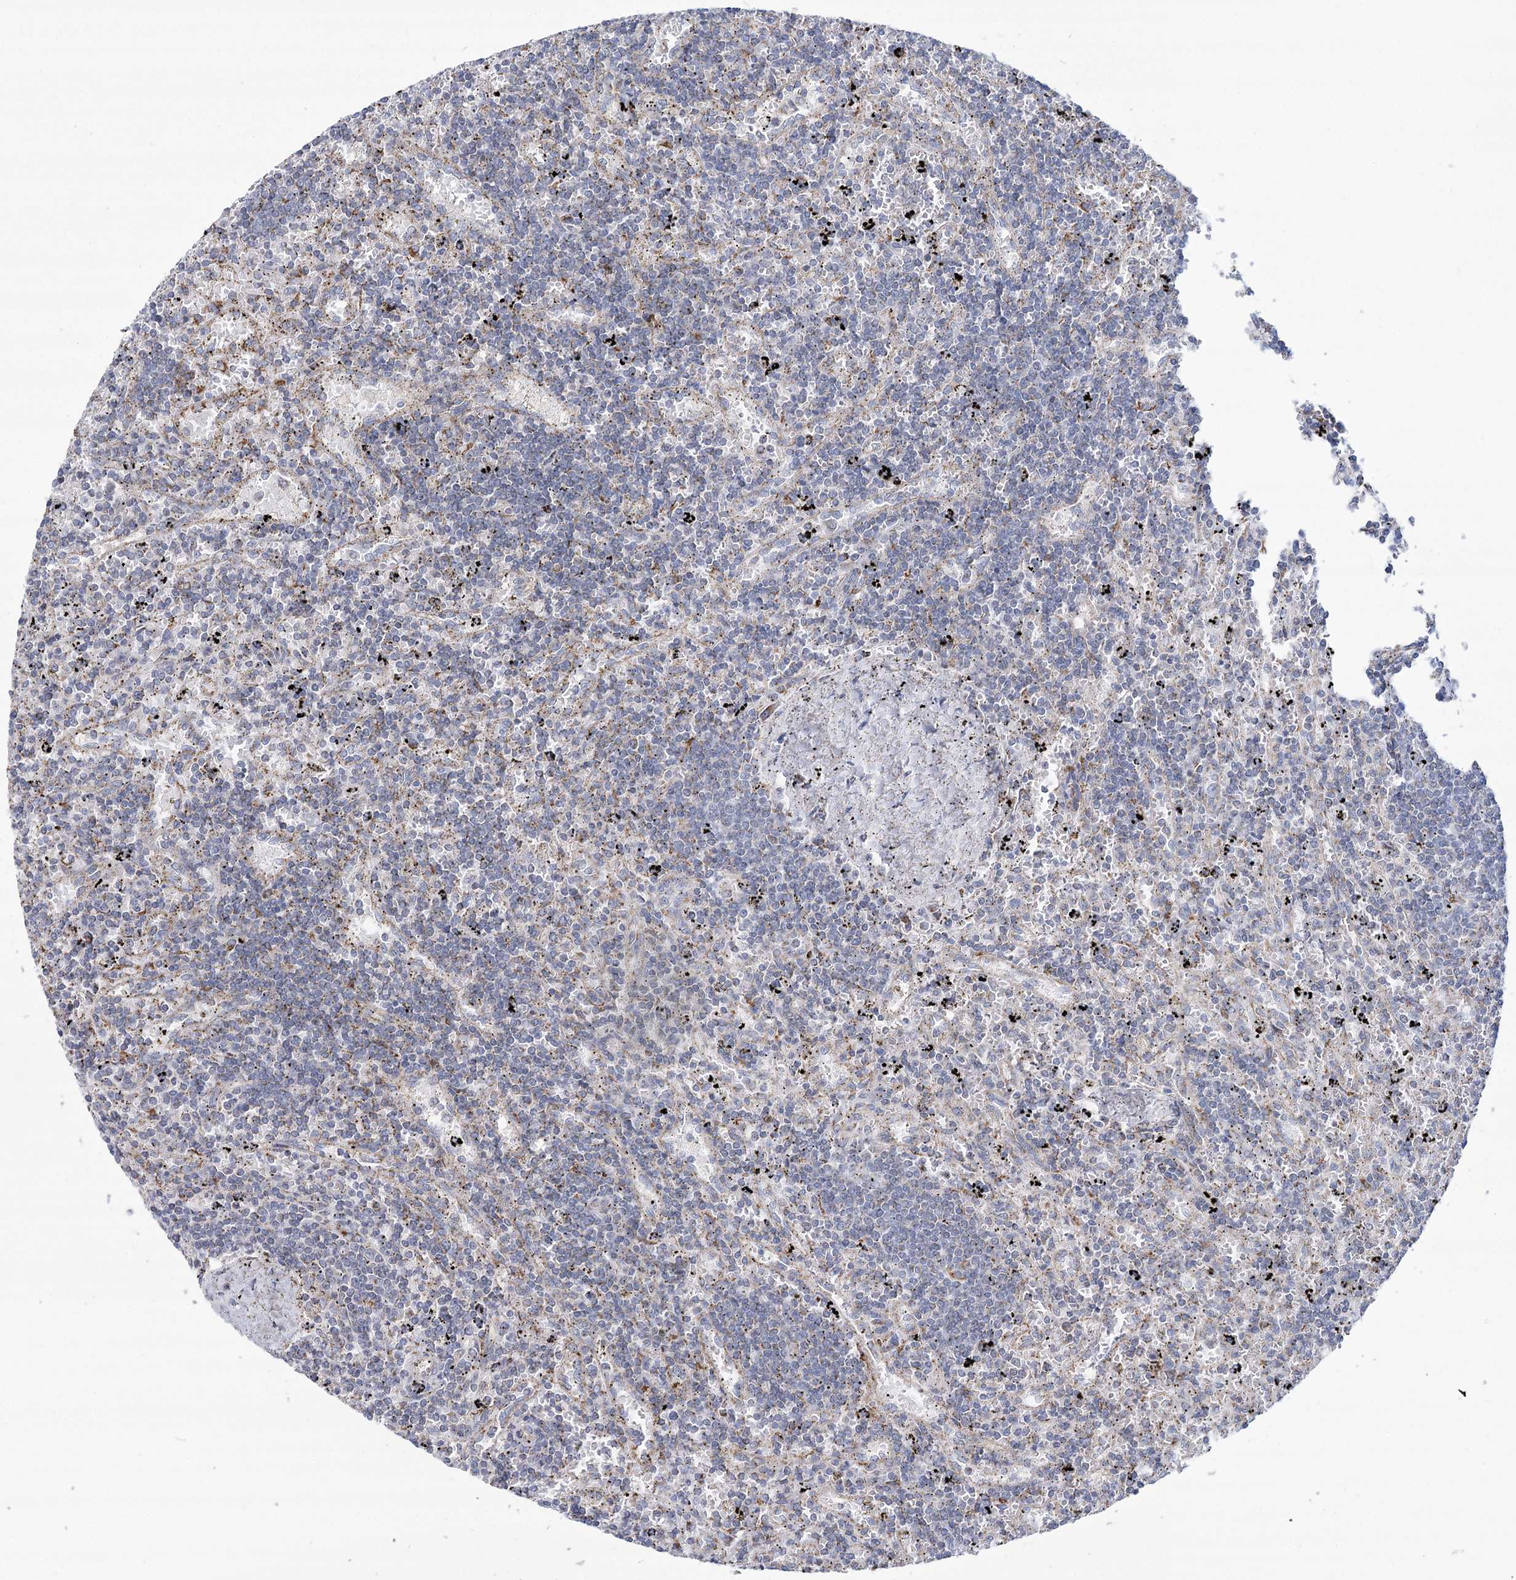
{"staining": {"intensity": "negative", "quantity": "none", "location": "none"}, "tissue": "lymphoma", "cell_type": "Tumor cells", "image_type": "cancer", "snomed": [{"axis": "morphology", "description": "Malignant lymphoma, non-Hodgkin's type, Low grade"}, {"axis": "topography", "description": "Spleen"}], "caption": "High magnification brightfield microscopy of lymphoma stained with DAB (3,3'-diaminobenzidine) (brown) and counterstained with hematoxylin (blue): tumor cells show no significant positivity.", "gene": "SNX7", "patient": {"sex": "male", "age": 76}}